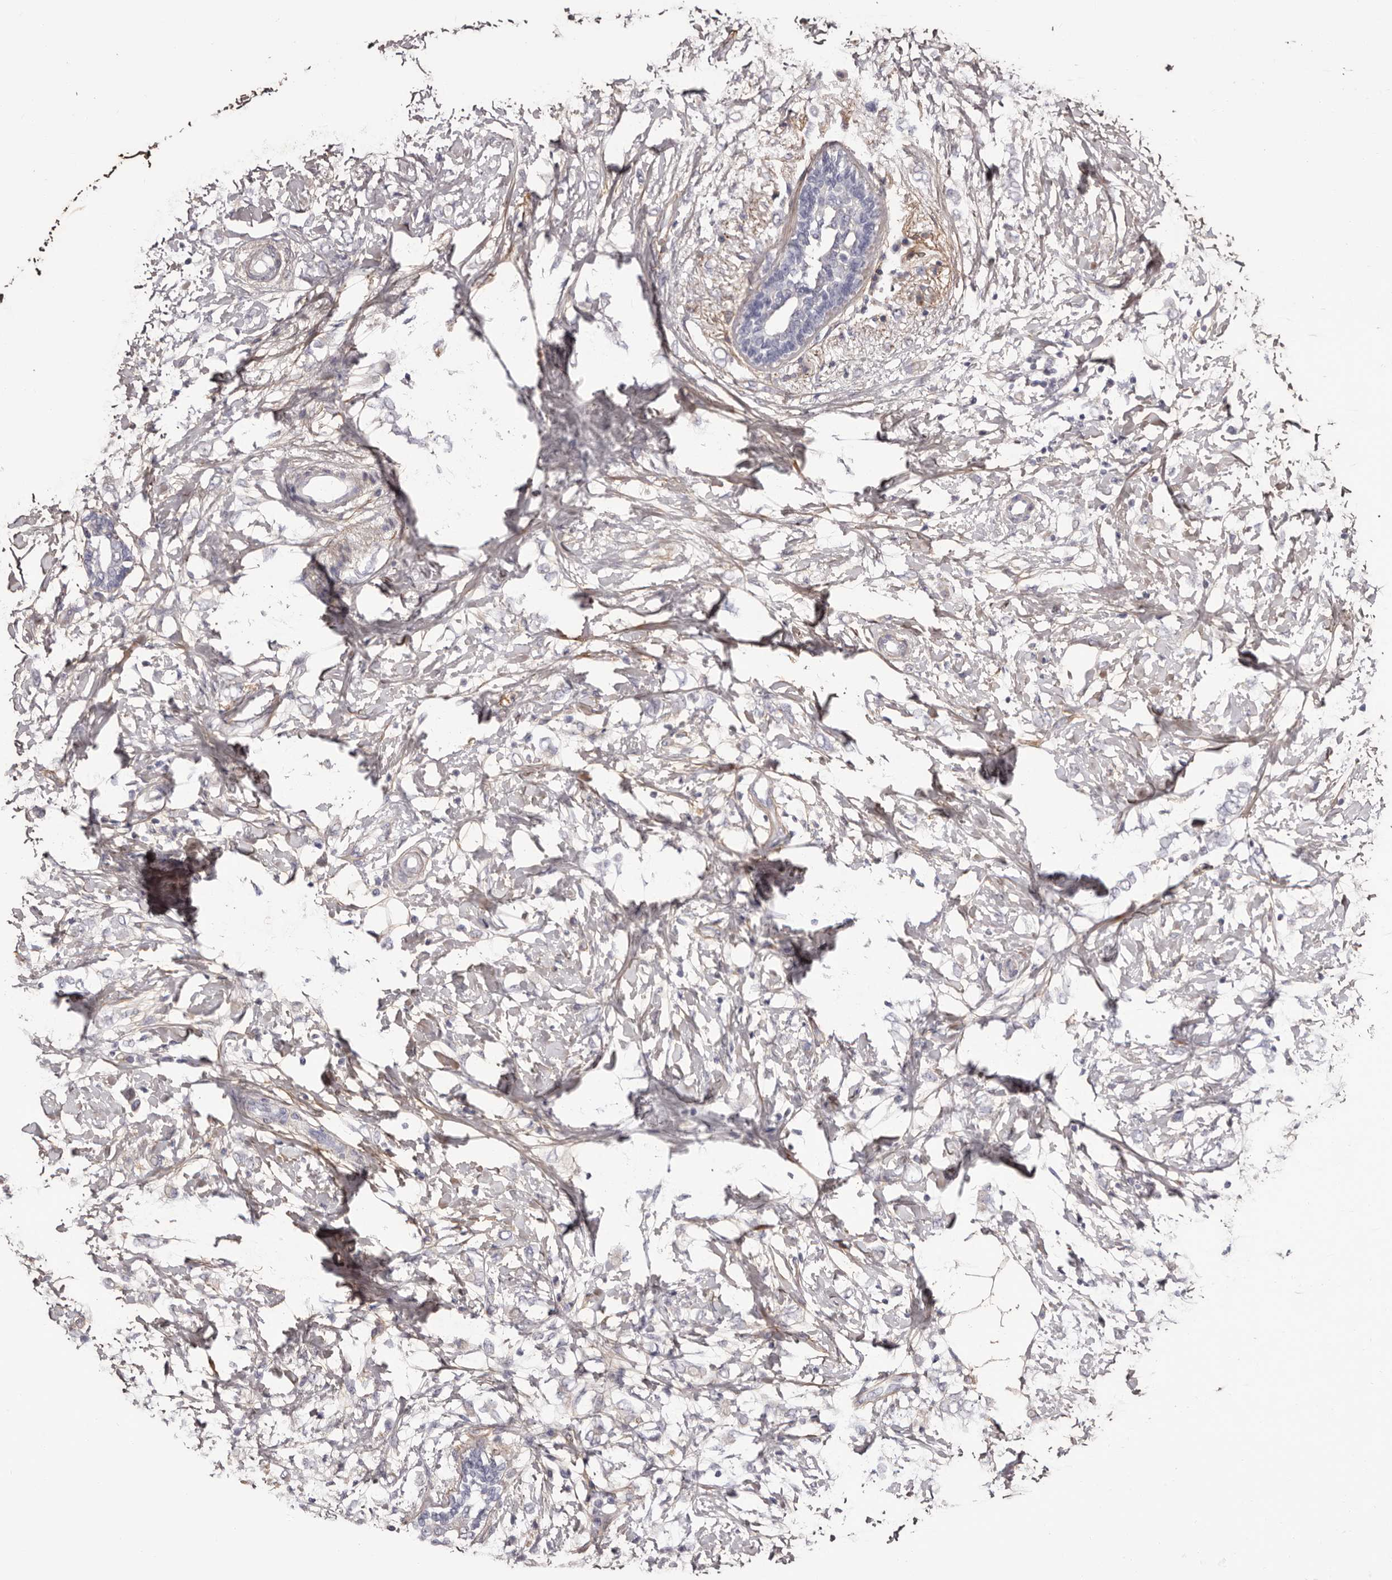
{"staining": {"intensity": "negative", "quantity": "none", "location": "none"}, "tissue": "breast cancer", "cell_type": "Tumor cells", "image_type": "cancer", "snomed": [{"axis": "morphology", "description": "Normal tissue, NOS"}, {"axis": "morphology", "description": "Lobular carcinoma"}, {"axis": "topography", "description": "Breast"}], "caption": "High power microscopy histopathology image of an immunohistochemistry histopathology image of breast lobular carcinoma, revealing no significant positivity in tumor cells.", "gene": "COL6A1", "patient": {"sex": "female", "age": 47}}